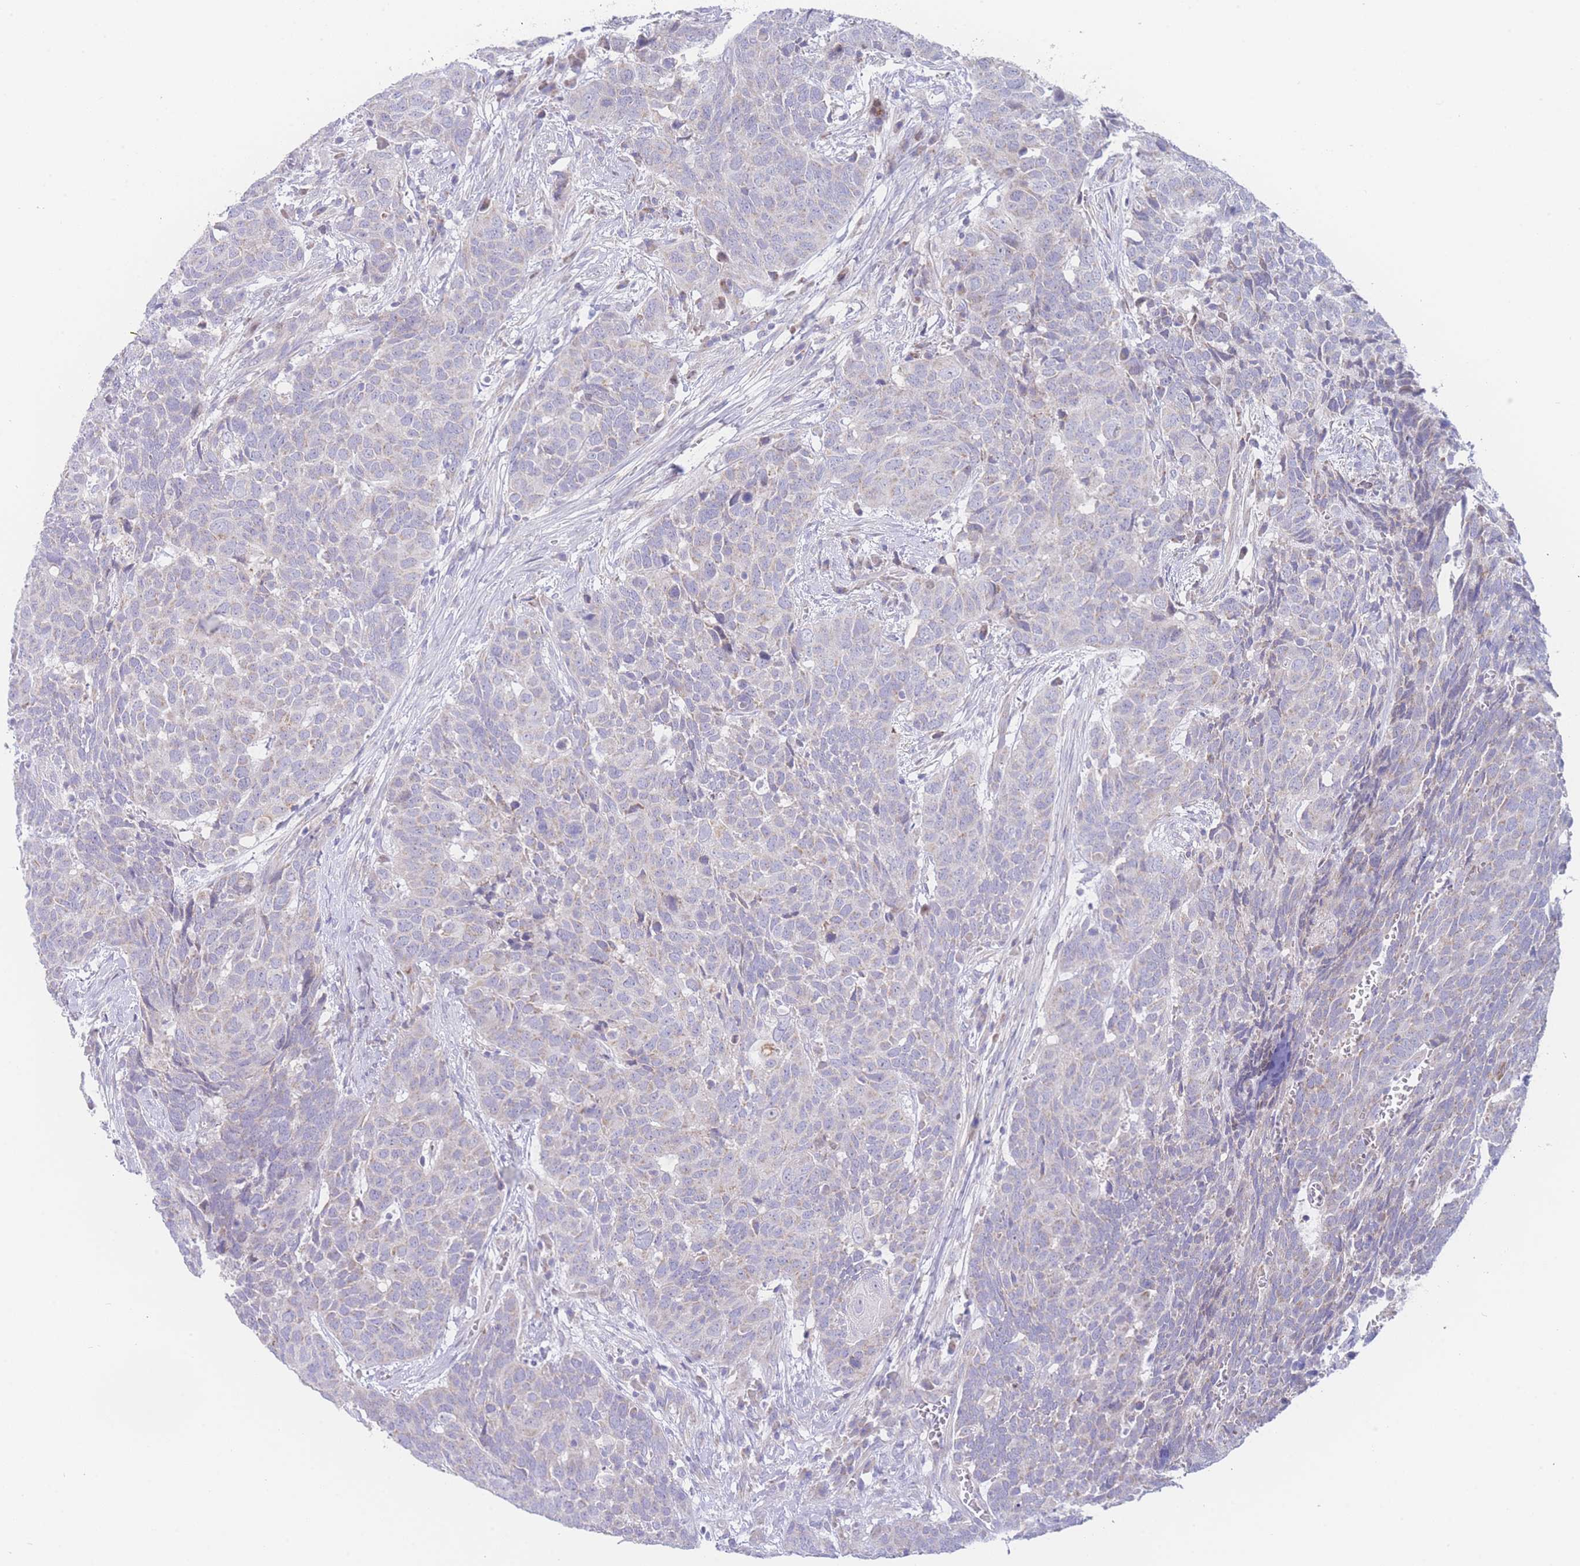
{"staining": {"intensity": "negative", "quantity": "none", "location": "none"}, "tissue": "head and neck cancer", "cell_type": "Tumor cells", "image_type": "cancer", "snomed": [{"axis": "morphology", "description": "Squamous cell carcinoma, NOS"}, {"axis": "topography", "description": "Head-Neck"}], "caption": "Immunohistochemistry (IHC) photomicrograph of neoplastic tissue: human head and neck squamous cell carcinoma stained with DAB reveals no significant protein positivity in tumor cells.", "gene": "GPAM", "patient": {"sex": "male", "age": 66}}